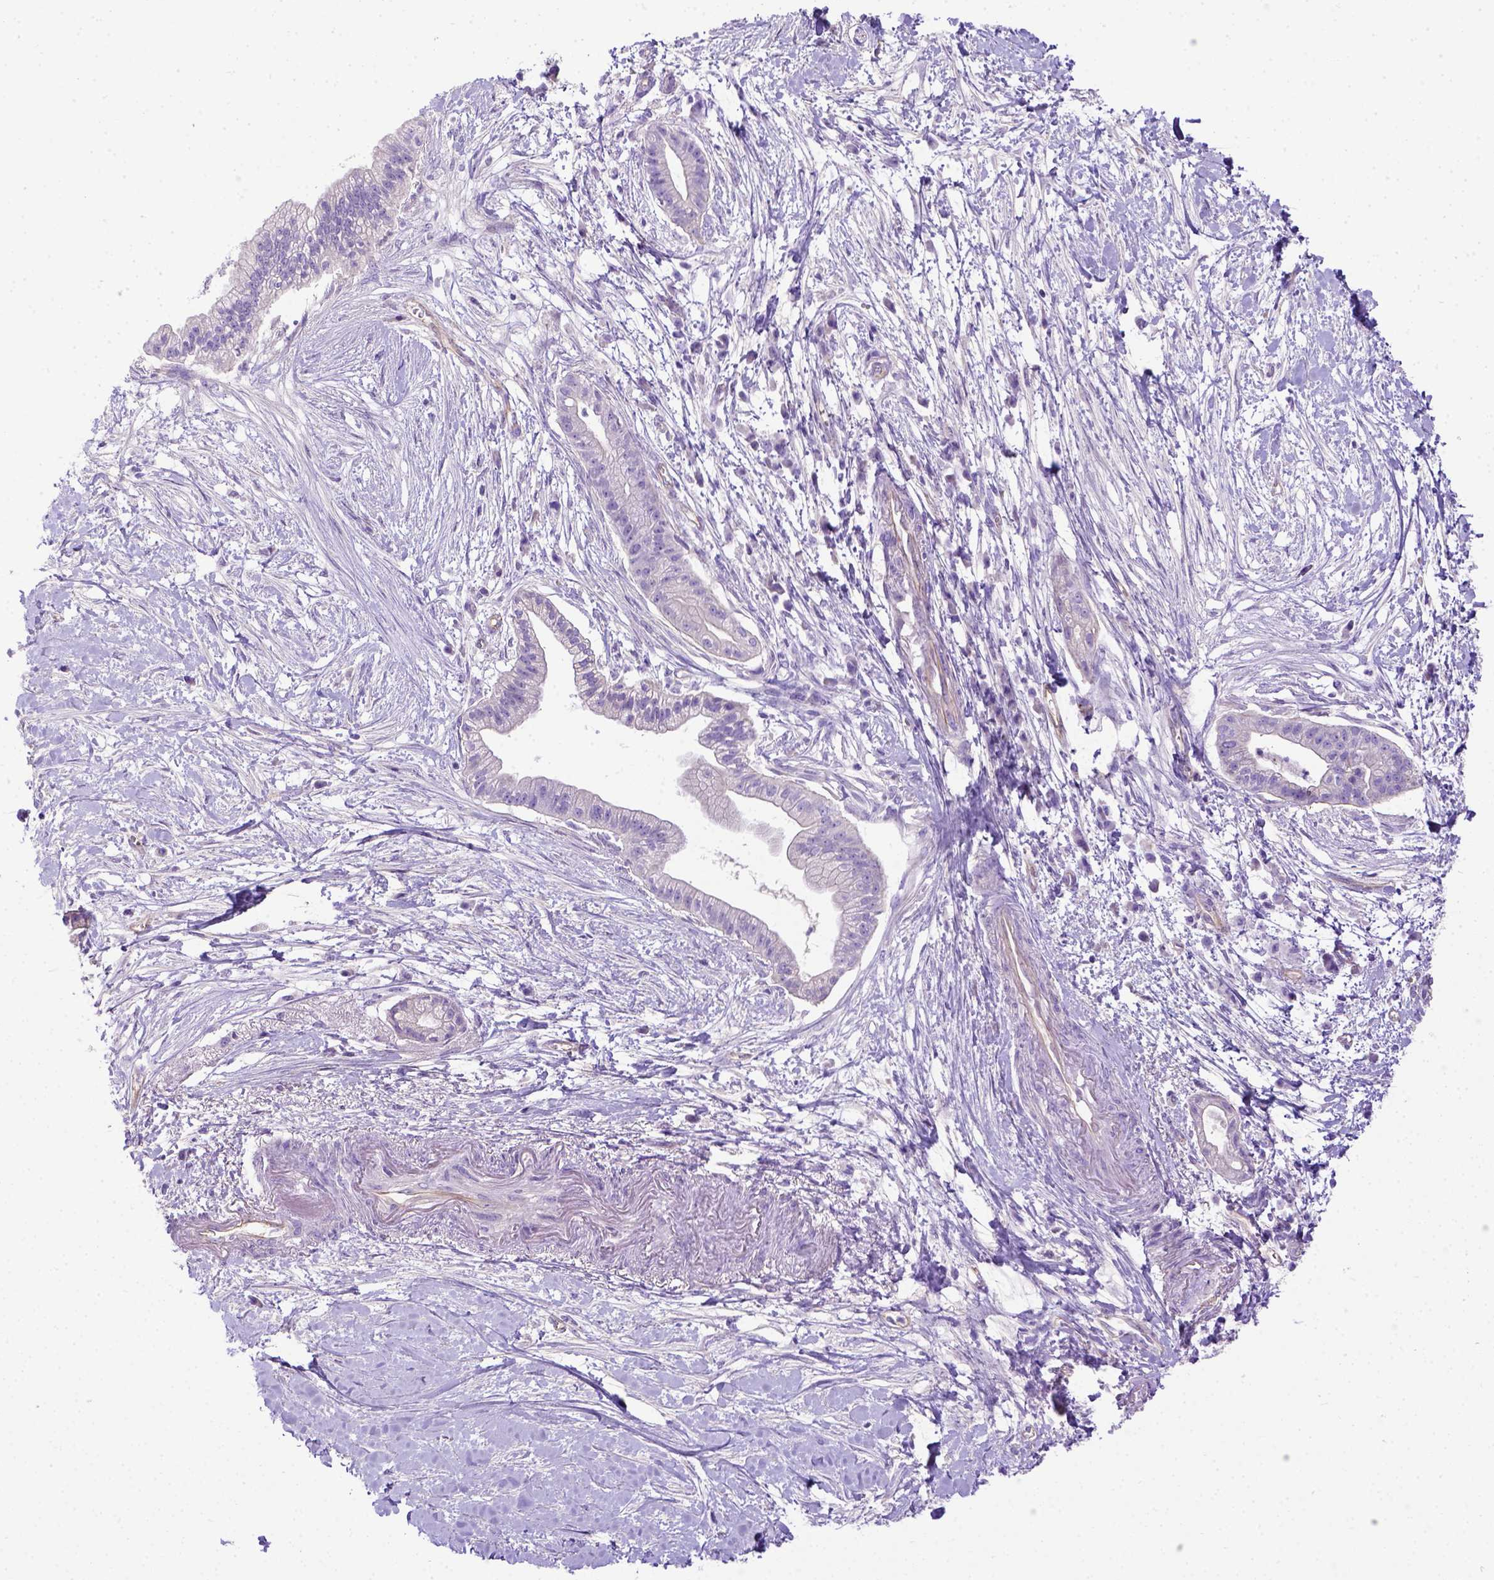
{"staining": {"intensity": "negative", "quantity": "none", "location": "none"}, "tissue": "pancreatic cancer", "cell_type": "Tumor cells", "image_type": "cancer", "snomed": [{"axis": "morphology", "description": "Normal tissue, NOS"}, {"axis": "morphology", "description": "Adenocarcinoma, NOS"}, {"axis": "topography", "description": "Lymph node"}, {"axis": "topography", "description": "Pancreas"}], "caption": "An immunohistochemistry micrograph of pancreatic cancer (adenocarcinoma) is shown. There is no staining in tumor cells of pancreatic cancer (adenocarcinoma).", "gene": "LRRC18", "patient": {"sex": "female", "age": 58}}